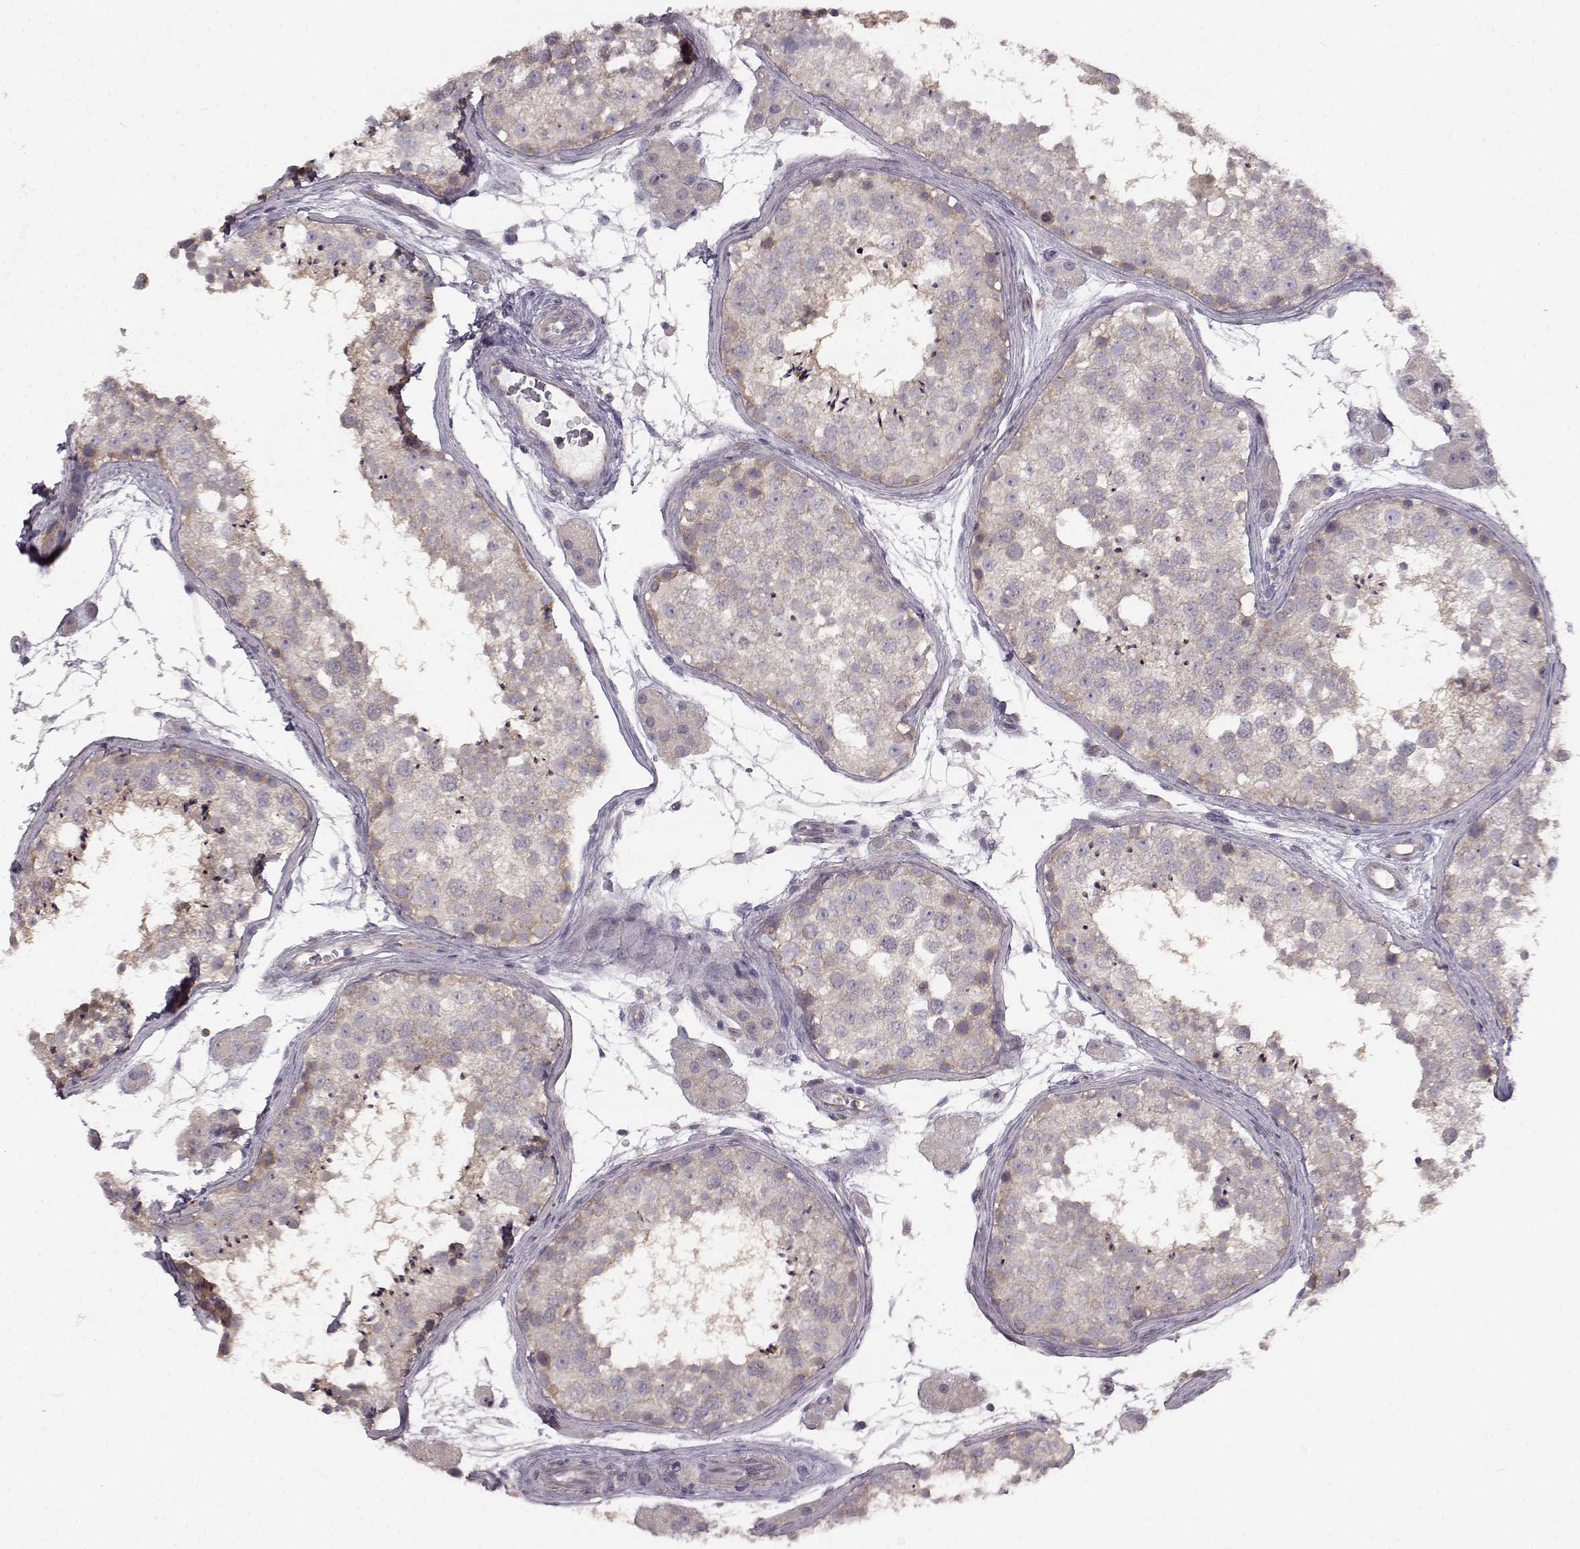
{"staining": {"intensity": "weak", "quantity": "25%-75%", "location": "cytoplasmic/membranous"}, "tissue": "testis", "cell_type": "Cells in seminiferous ducts", "image_type": "normal", "snomed": [{"axis": "morphology", "description": "Normal tissue, NOS"}, {"axis": "topography", "description": "Testis"}], "caption": "Immunohistochemistry (IHC) of unremarkable human testis demonstrates low levels of weak cytoplasmic/membranous expression in approximately 25%-75% of cells in seminiferous ducts.", "gene": "SPAG17", "patient": {"sex": "male", "age": 41}}